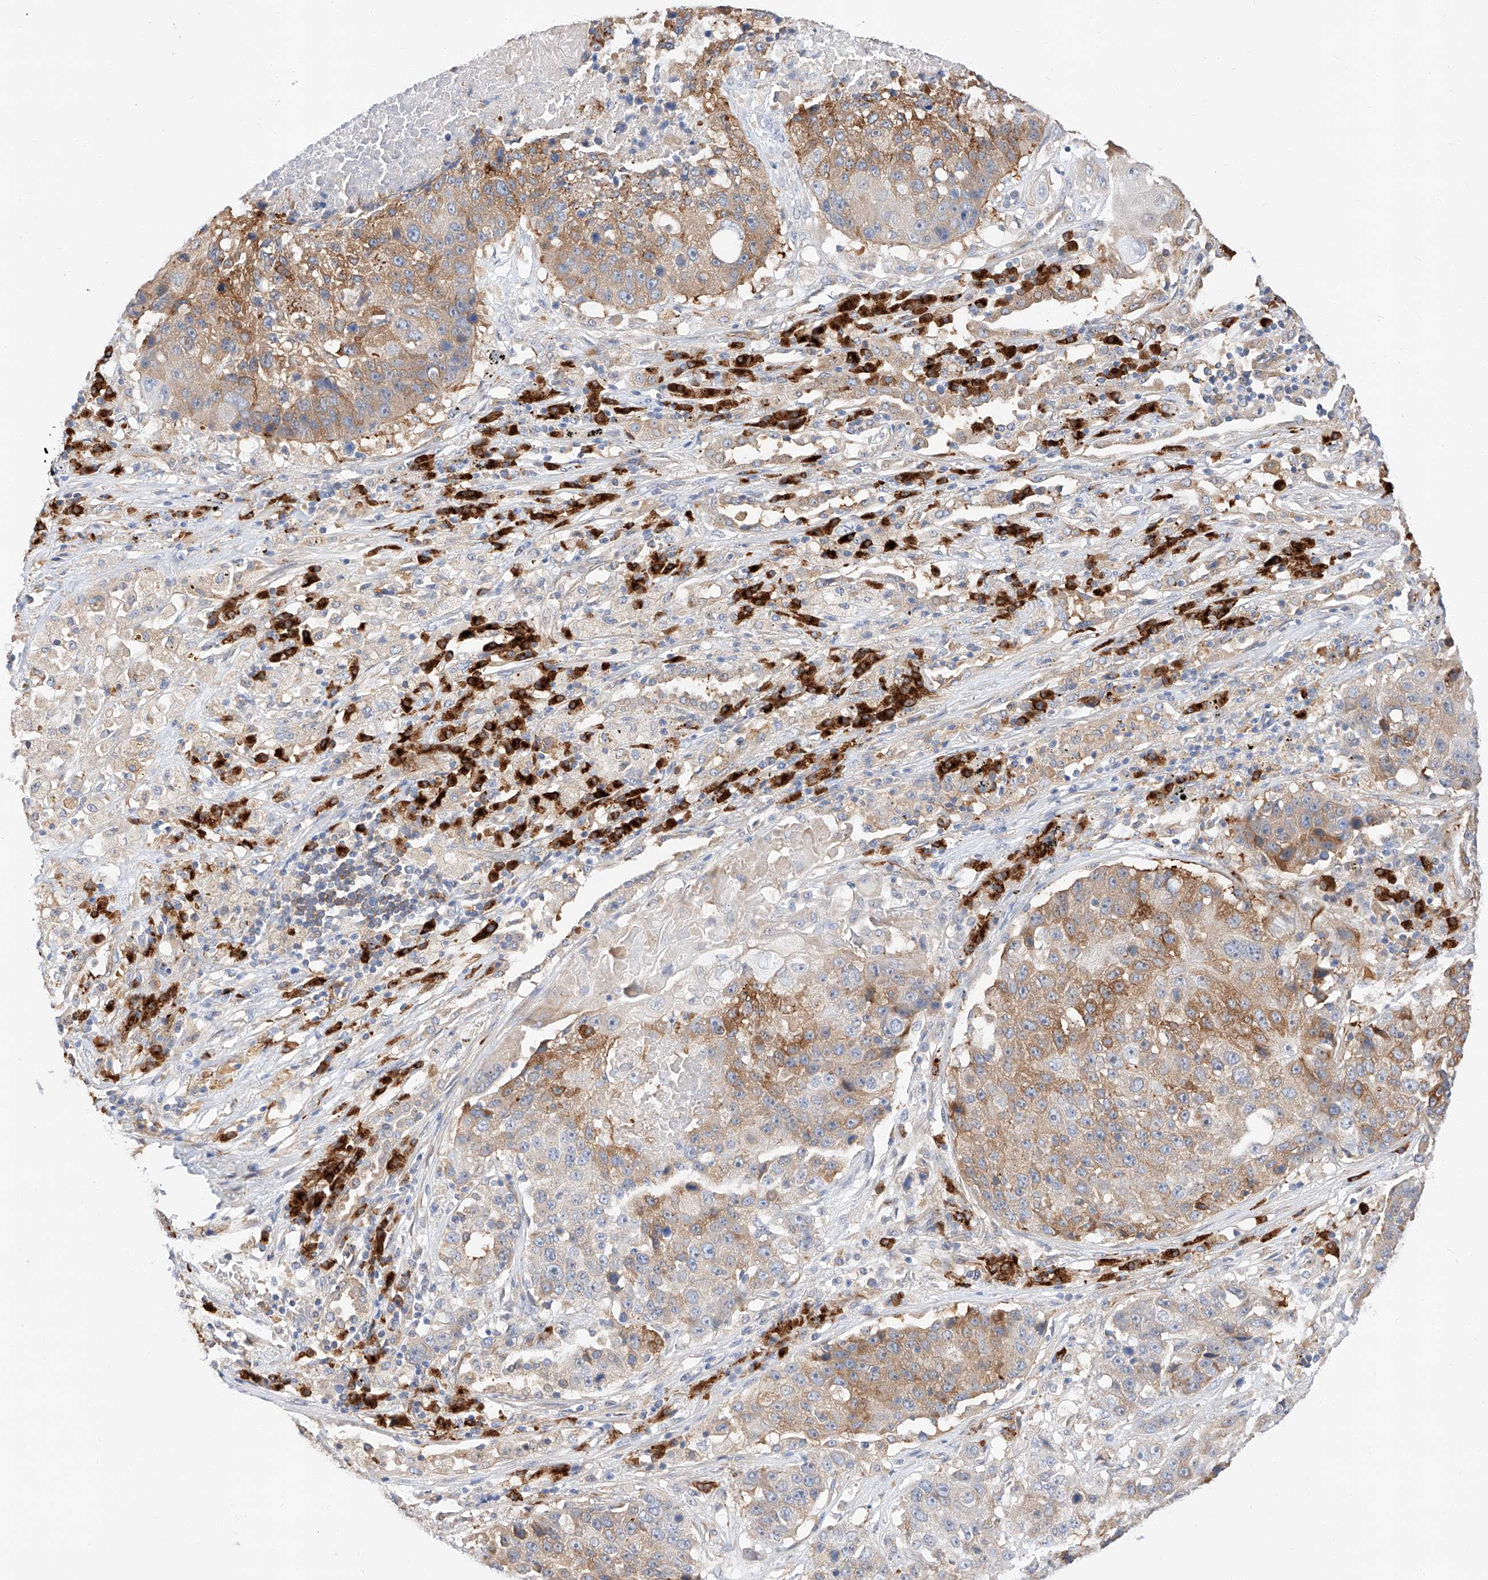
{"staining": {"intensity": "moderate", "quantity": ">75%", "location": "cytoplasmic/membranous"}, "tissue": "lung cancer", "cell_type": "Tumor cells", "image_type": "cancer", "snomed": [{"axis": "morphology", "description": "Squamous cell carcinoma, NOS"}, {"axis": "topography", "description": "Lung"}], "caption": "Immunohistochemical staining of human squamous cell carcinoma (lung) displays moderate cytoplasmic/membranous protein positivity in approximately >75% of tumor cells.", "gene": "GLMN", "patient": {"sex": "male", "age": 61}}